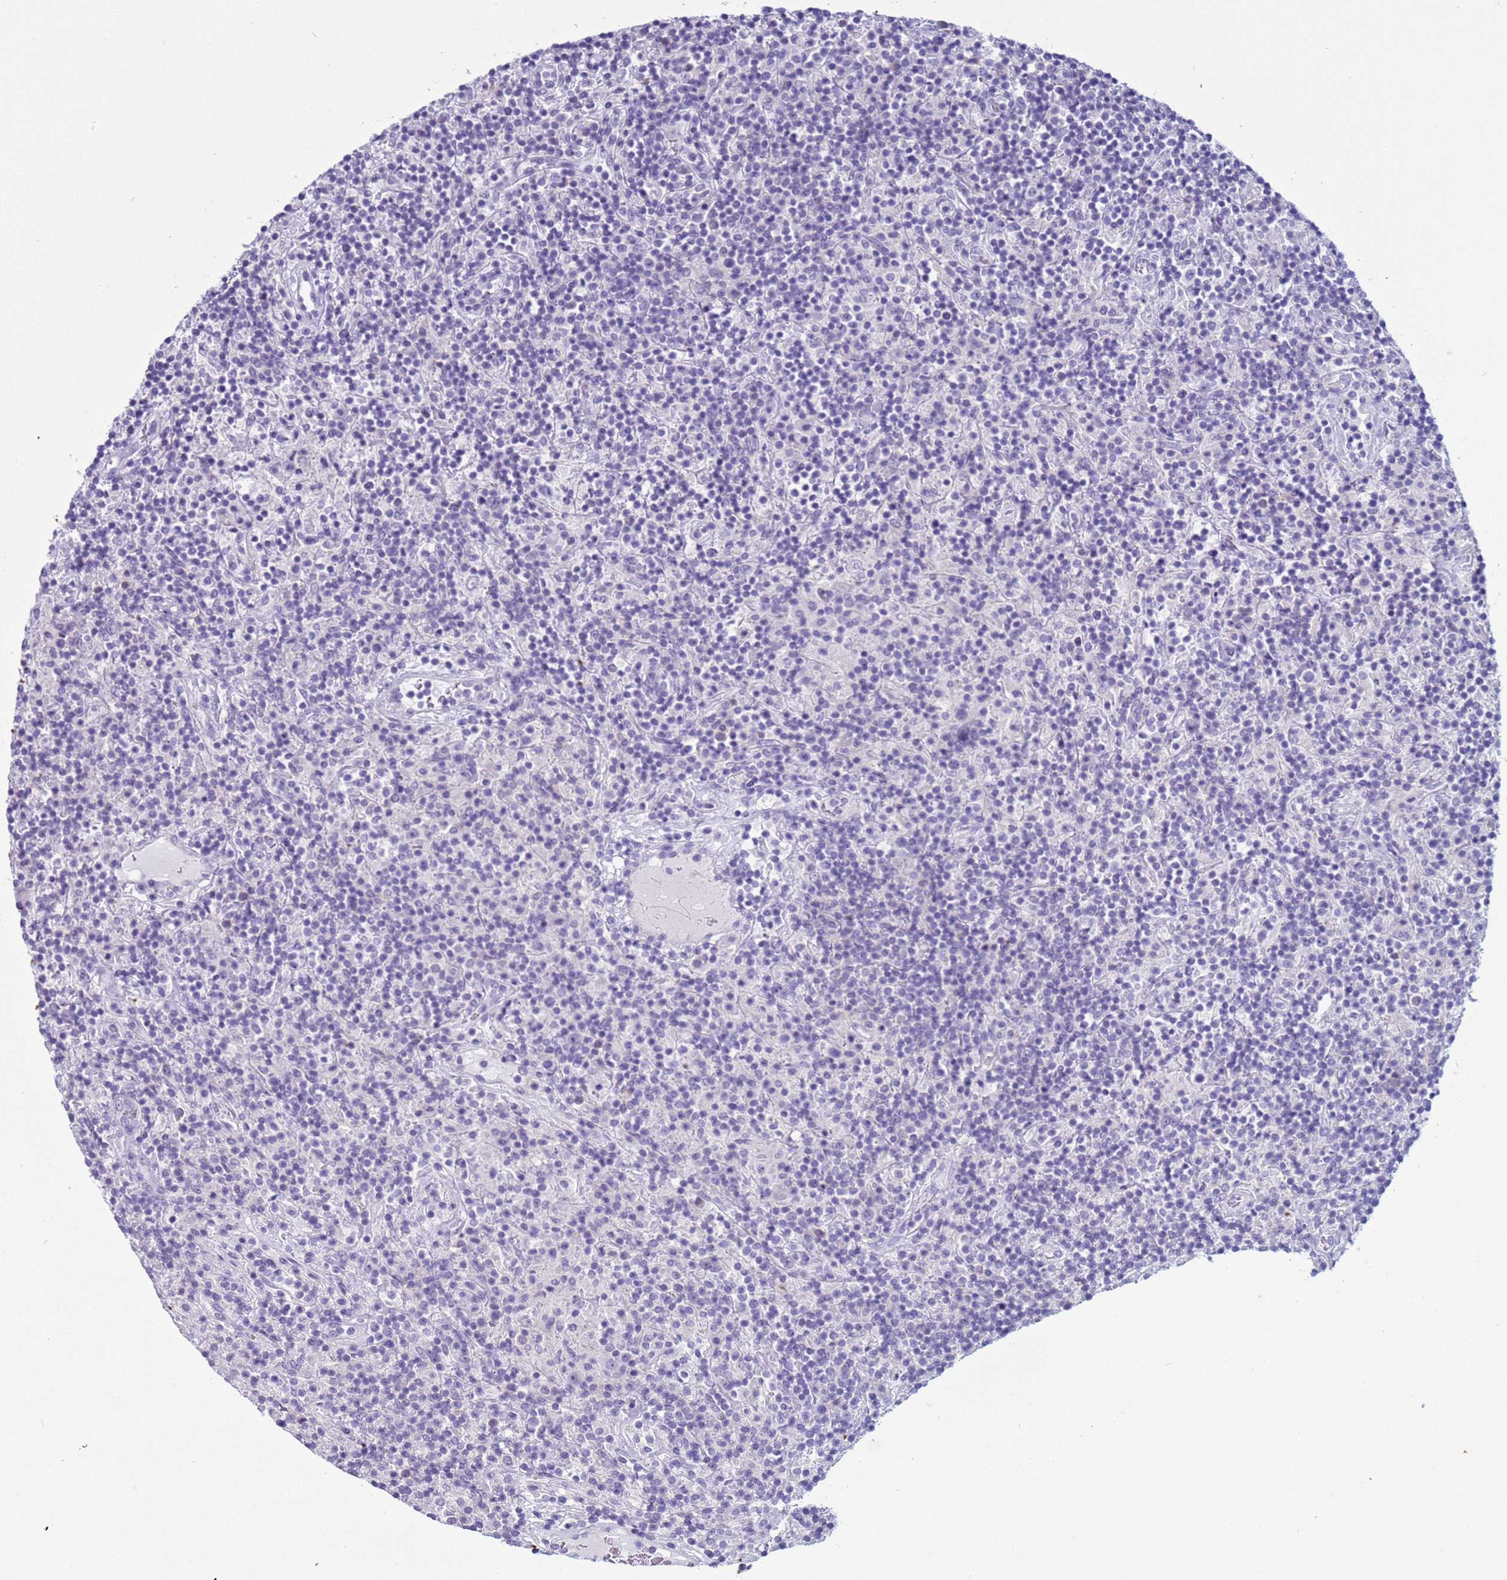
{"staining": {"intensity": "negative", "quantity": "none", "location": "none"}, "tissue": "lymphoma", "cell_type": "Tumor cells", "image_type": "cancer", "snomed": [{"axis": "morphology", "description": "Hodgkin's disease, NOS"}, {"axis": "topography", "description": "Lymph node"}], "caption": "A micrograph of human Hodgkin's disease is negative for staining in tumor cells.", "gene": "CST4", "patient": {"sex": "male", "age": 70}}